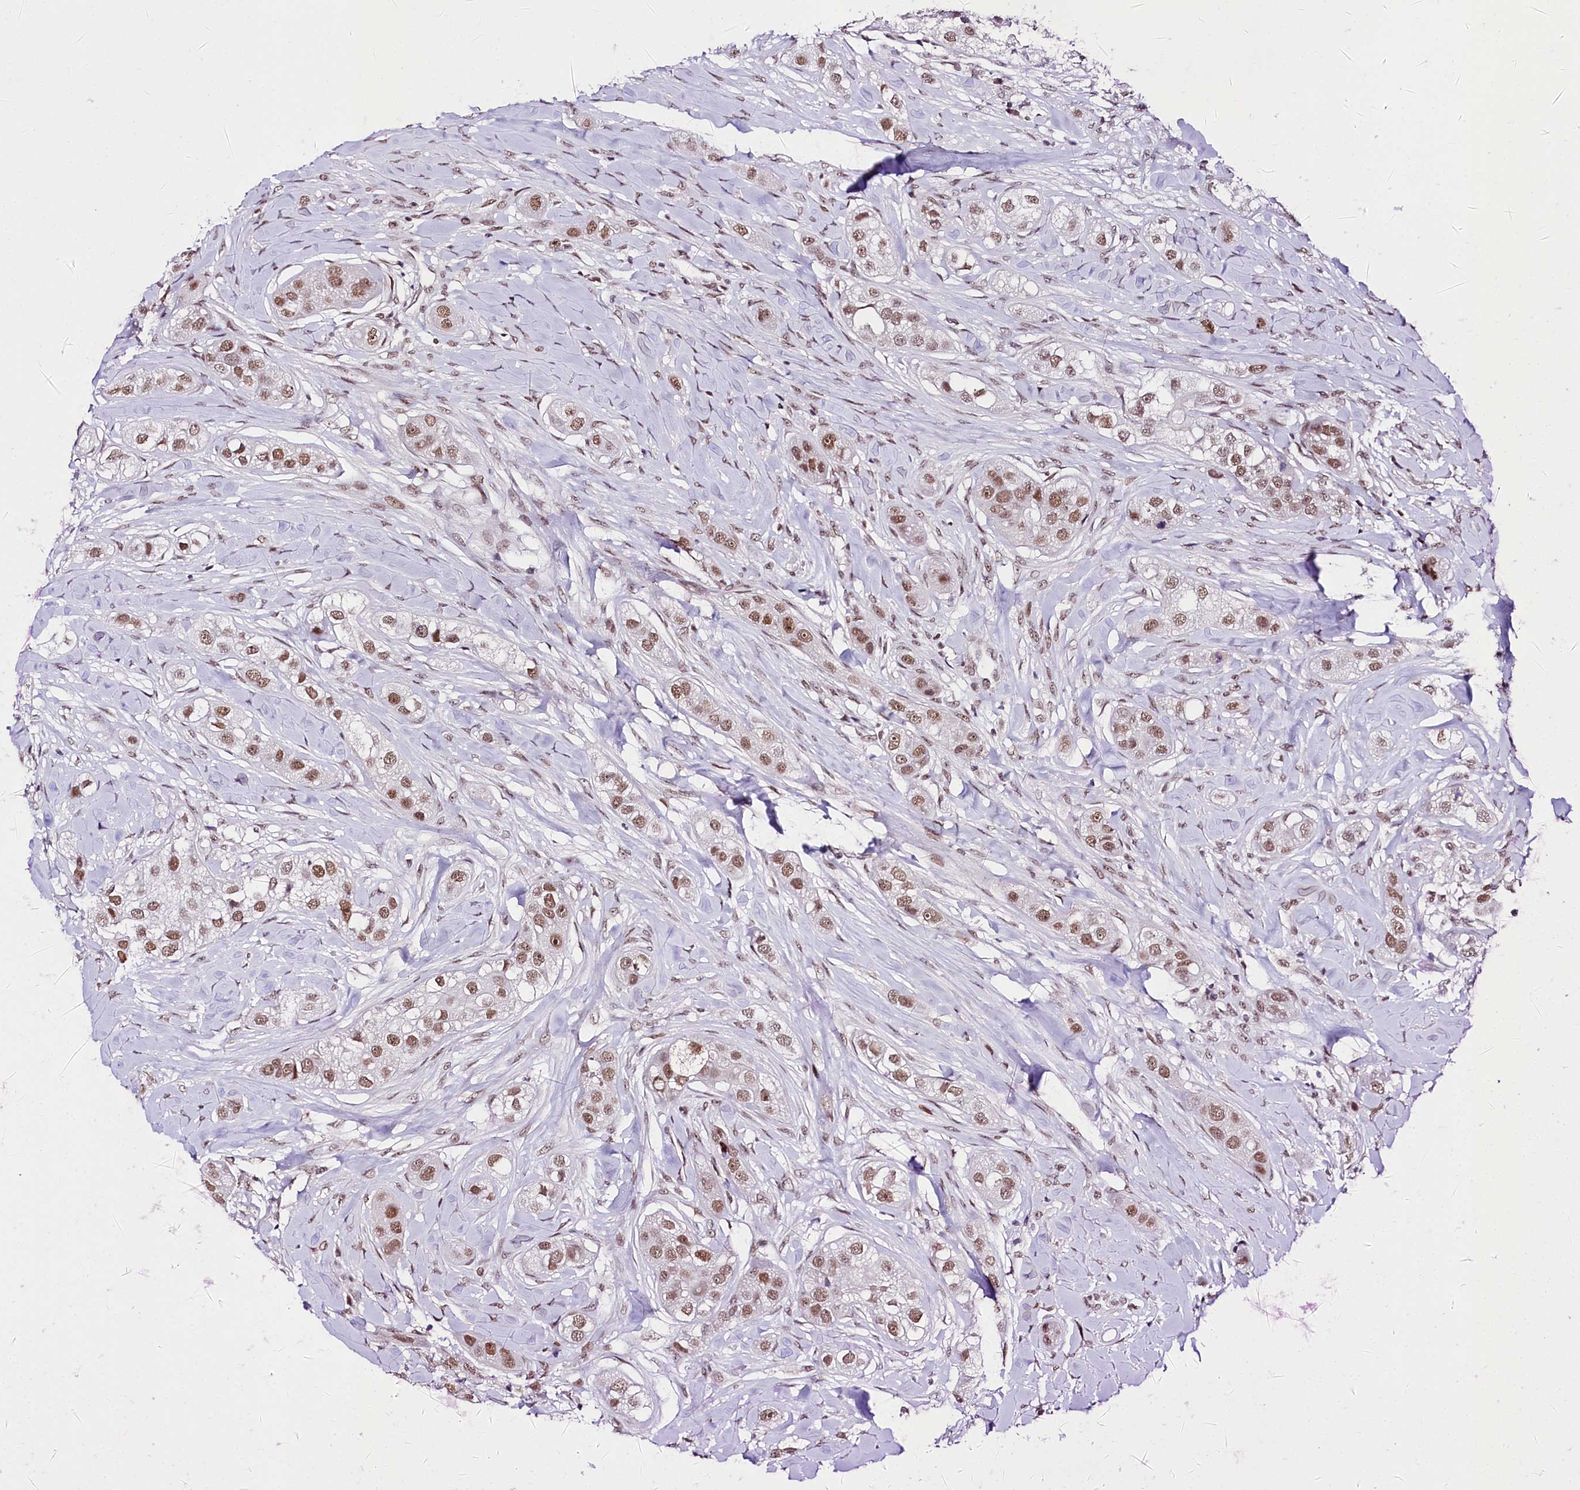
{"staining": {"intensity": "moderate", "quantity": ">75%", "location": "nuclear"}, "tissue": "head and neck cancer", "cell_type": "Tumor cells", "image_type": "cancer", "snomed": [{"axis": "morphology", "description": "Normal tissue, NOS"}, {"axis": "morphology", "description": "Squamous cell carcinoma, NOS"}, {"axis": "topography", "description": "Skeletal muscle"}, {"axis": "topography", "description": "Head-Neck"}], "caption": "Immunohistochemistry (IHC) staining of head and neck cancer (squamous cell carcinoma), which shows medium levels of moderate nuclear positivity in approximately >75% of tumor cells indicating moderate nuclear protein staining. The staining was performed using DAB (3,3'-diaminobenzidine) (brown) for protein detection and nuclei were counterstained in hematoxylin (blue).", "gene": "SCAF11", "patient": {"sex": "male", "age": 51}}